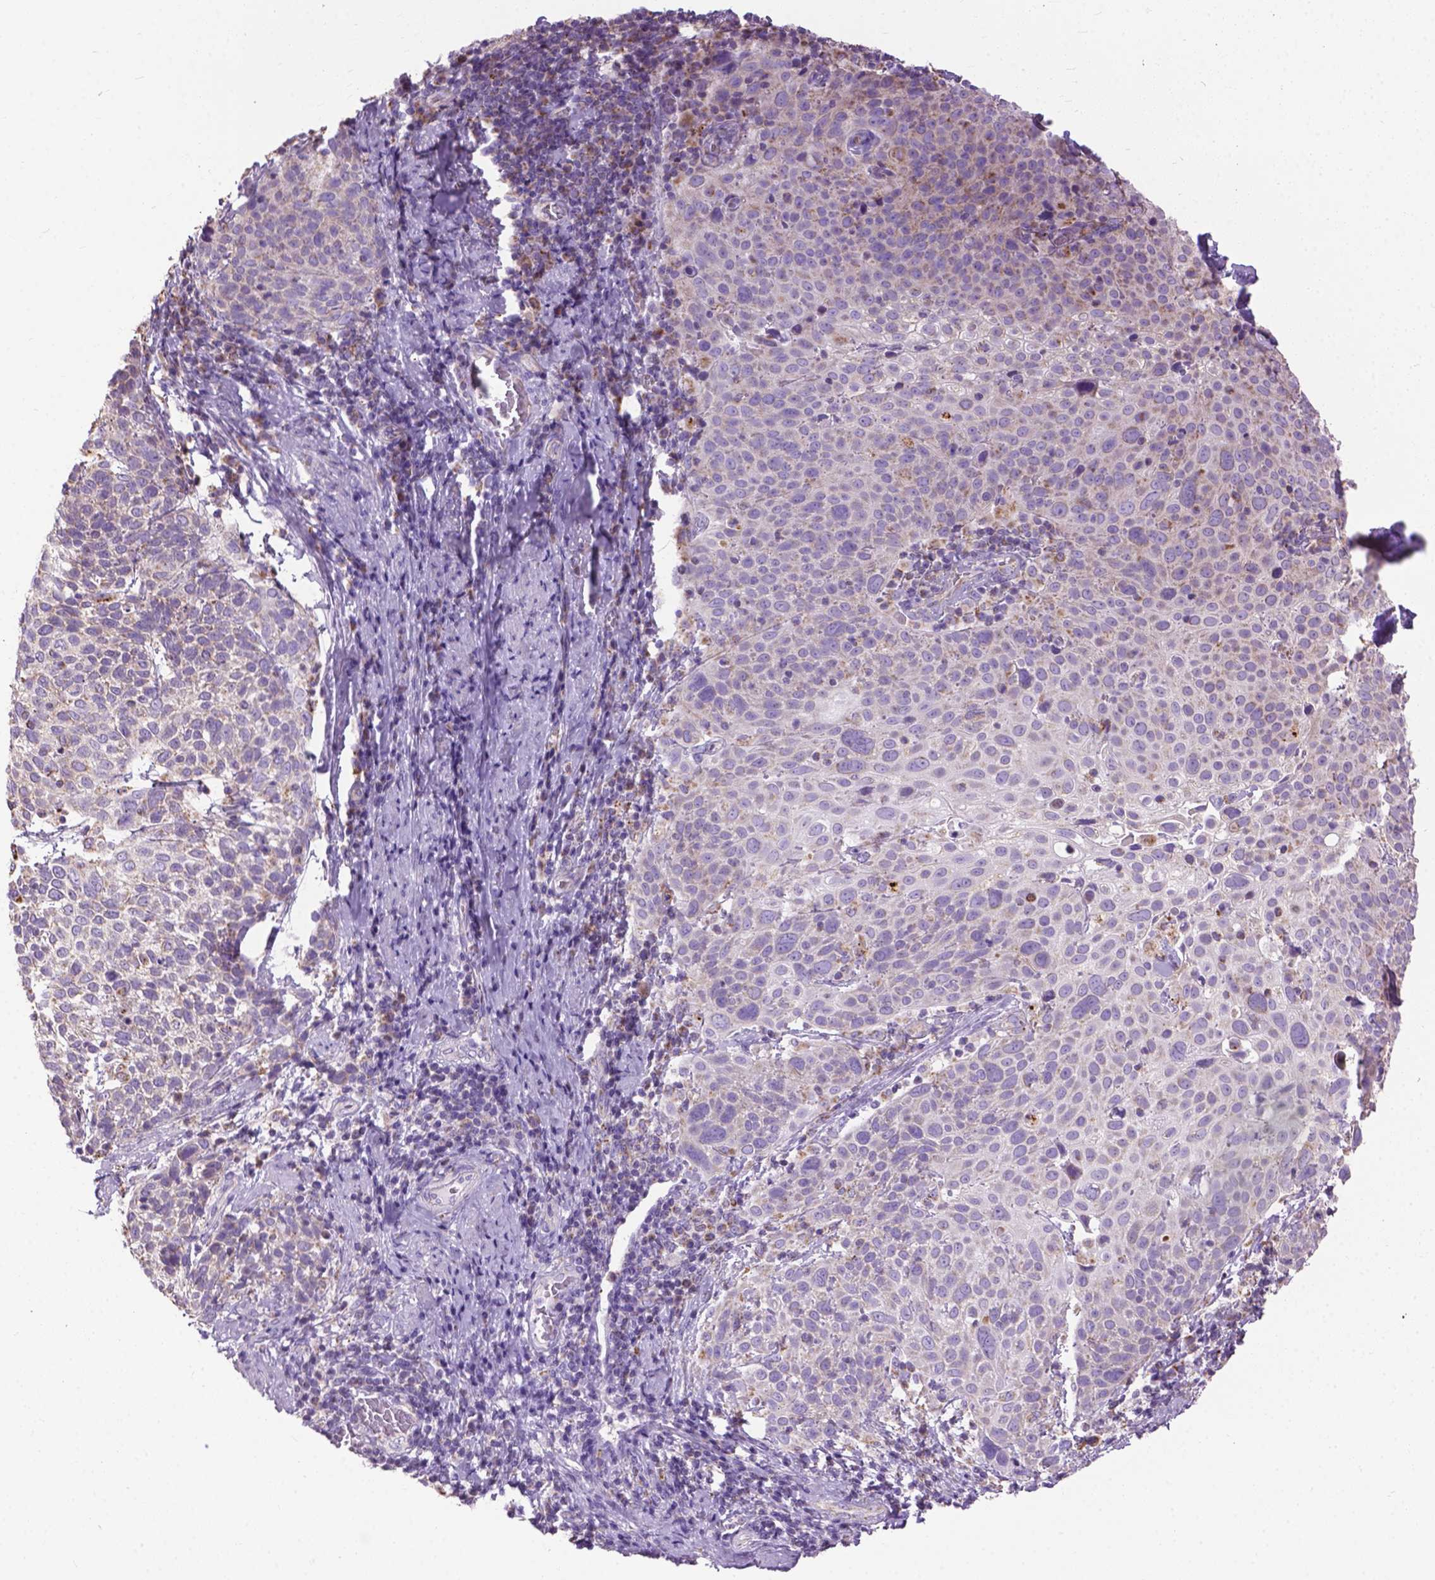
{"staining": {"intensity": "weak", "quantity": "<25%", "location": "cytoplasmic/membranous"}, "tissue": "cervical cancer", "cell_type": "Tumor cells", "image_type": "cancer", "snomed": [{"axis": "morphology", "description": "Squamous cell carcinoma, NOS"}, {"axis": "topography", "description": "Cervix"}], "caption": "Protein analysis of squamous cell carcinoma (cervical) shows no significant expression in tumor cells.", "gene": "VDAC1", "patient": {"sex": "female", "age": 61}}